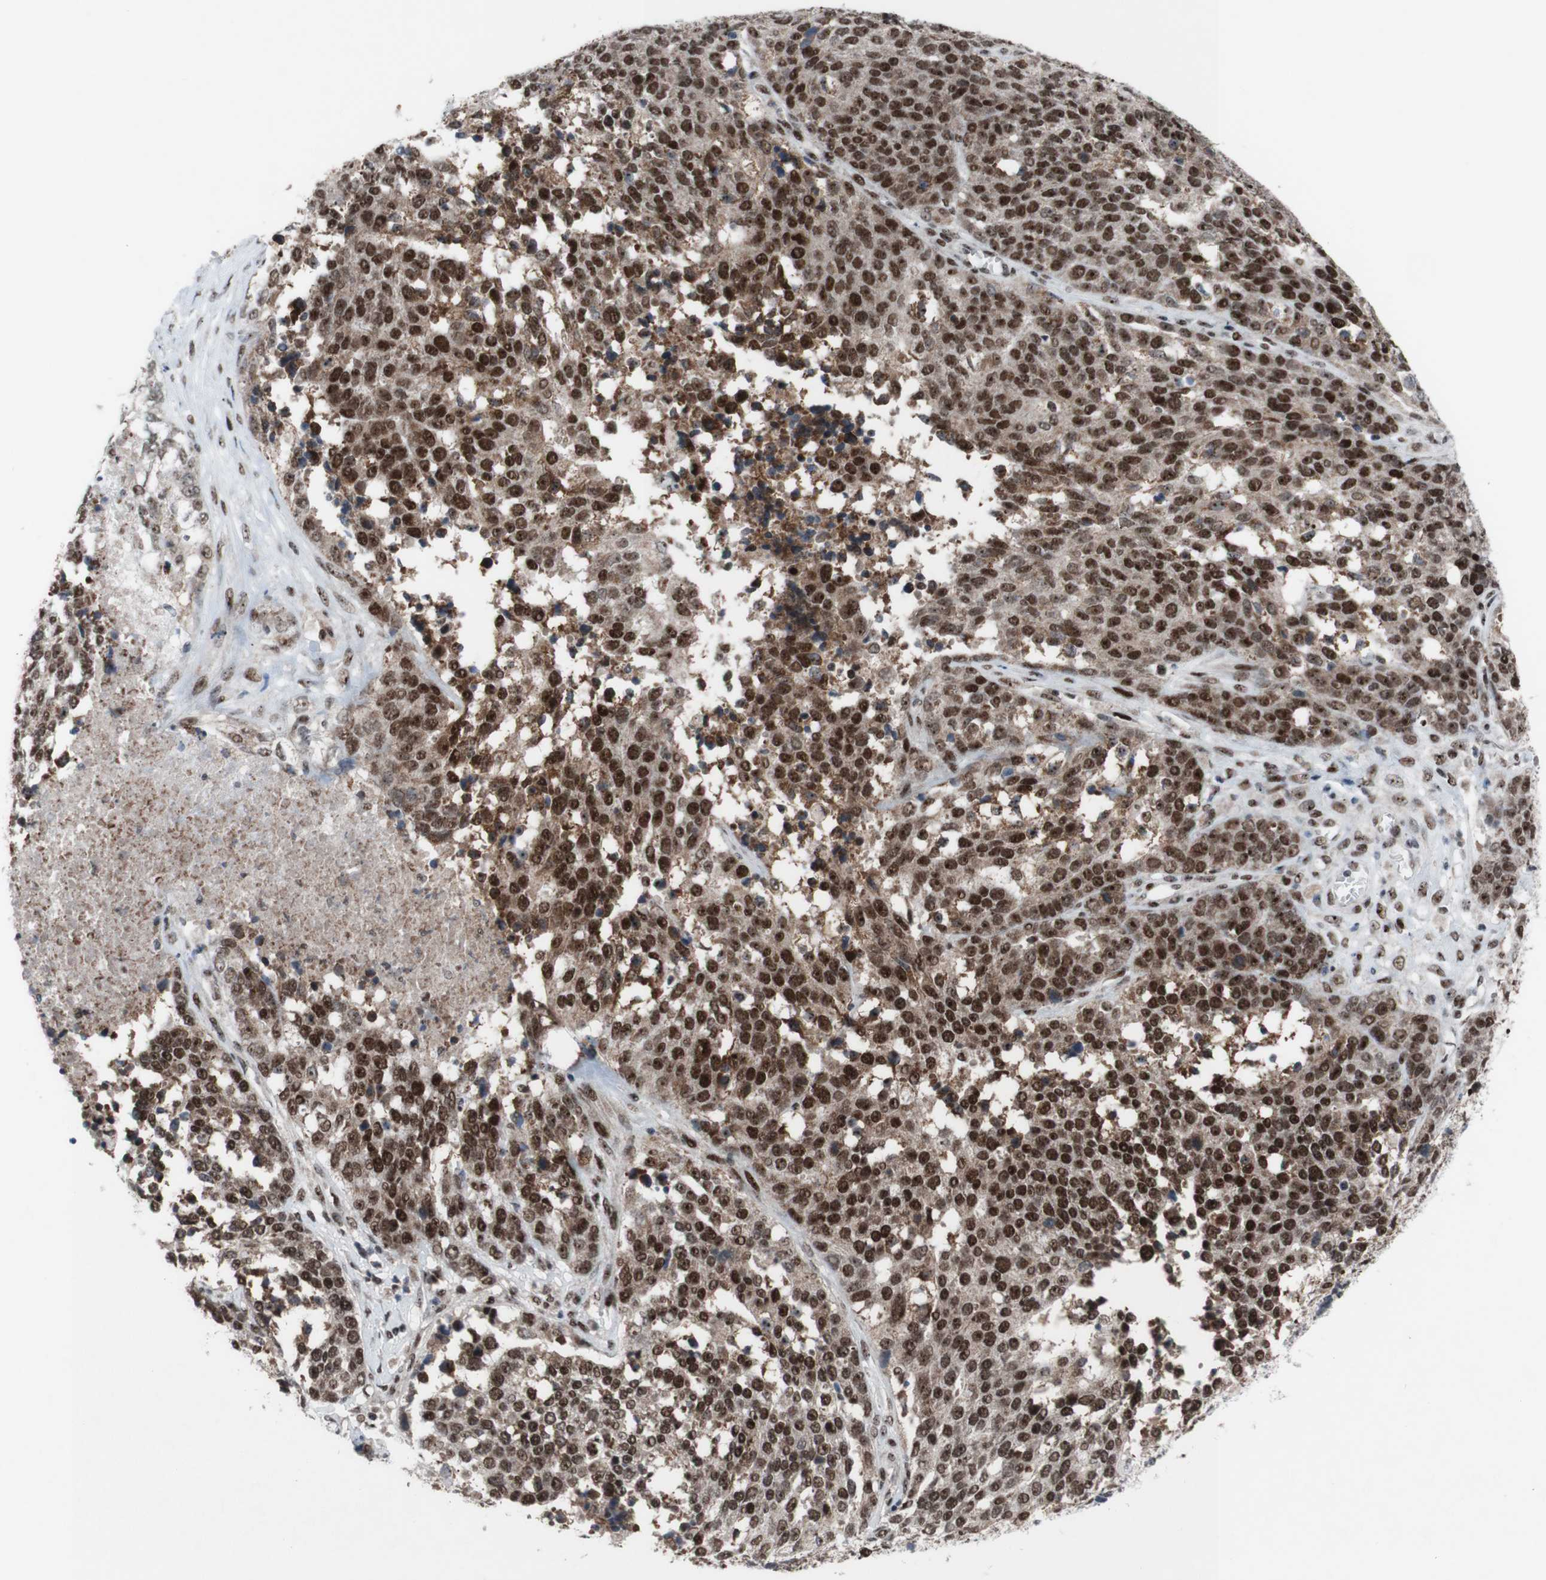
{"staining": {"intensity": "moderate", "quantity": ">75%", "location": "nuclear"}, "tissue": "ovarian cancer", "cell_type": "Tumor cells", "image_type": "cancer", "snomed": [{"axis": "morphology", "description": "Cystadenocarcinoma, serous, NOS"}, {"axis": "topography", "description": "Ovary"}], "caption": "Immunohistochemical staining of ovarian cancer shows medium levels of moderate nuclear protein positivity in about >75% of tumor cells.", "gene": "POLR1A", "patient": {"sex": "female", "age": 44}}